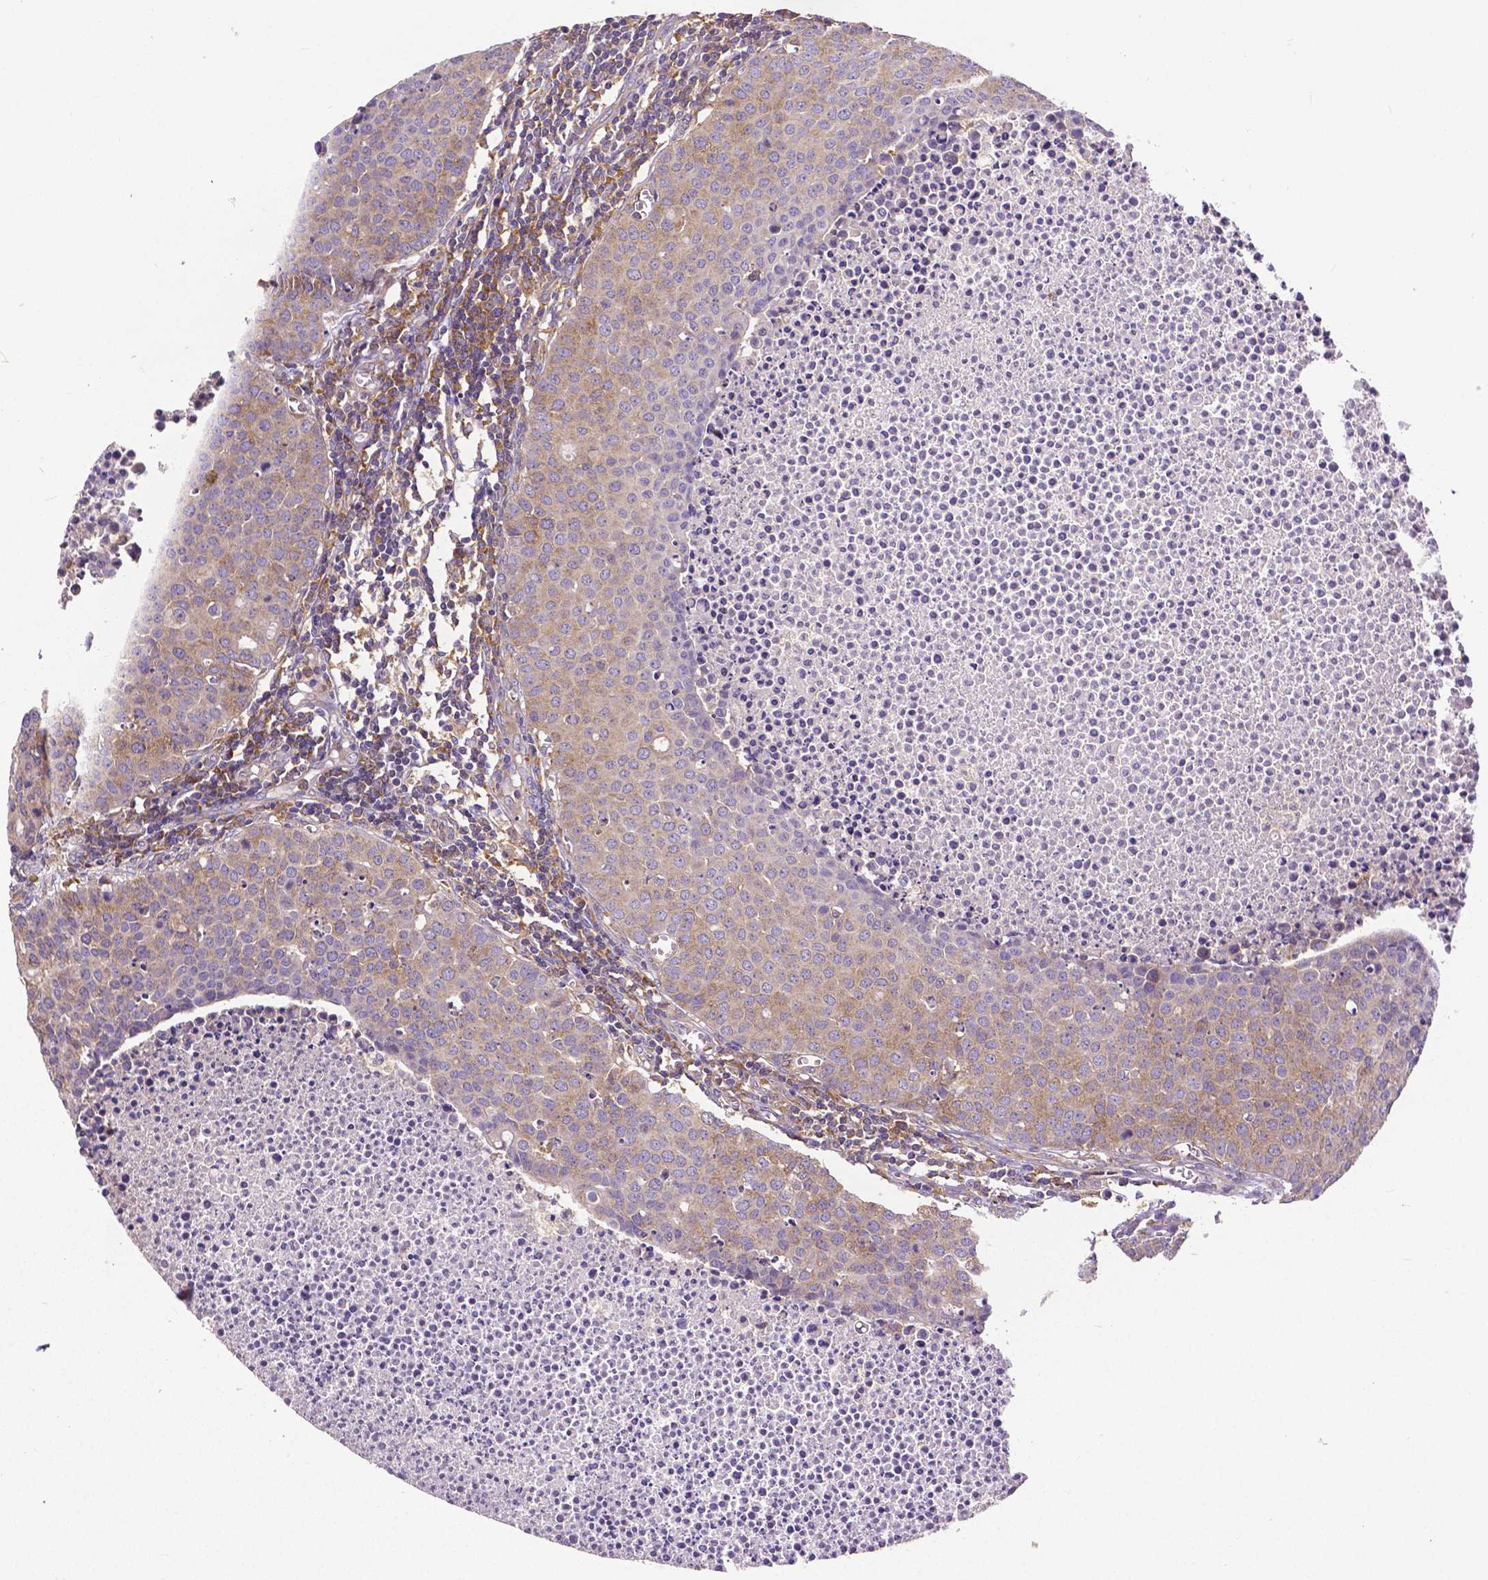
{"staining": {"intensity": "weak", "quantity": "25%-75%", "location": "cytoplasmic/membranous"}, "tissue": "carcinoid", "cell_type": "Tumor cells", "image_type": "cancer", "snomed": [{"axis": "morphology", "description": "Carcinoid, malignant, NOS"}, {"axis": "topography", "description": "Colon"}], "caption": "This is a histology image of immunohistochemistry staining of carcinoid, which shows weak staining in the cytoplasmic/membranous of tumor cells.", "gene": "DICER1", "patient": {"sex": "male", "age": 81}}